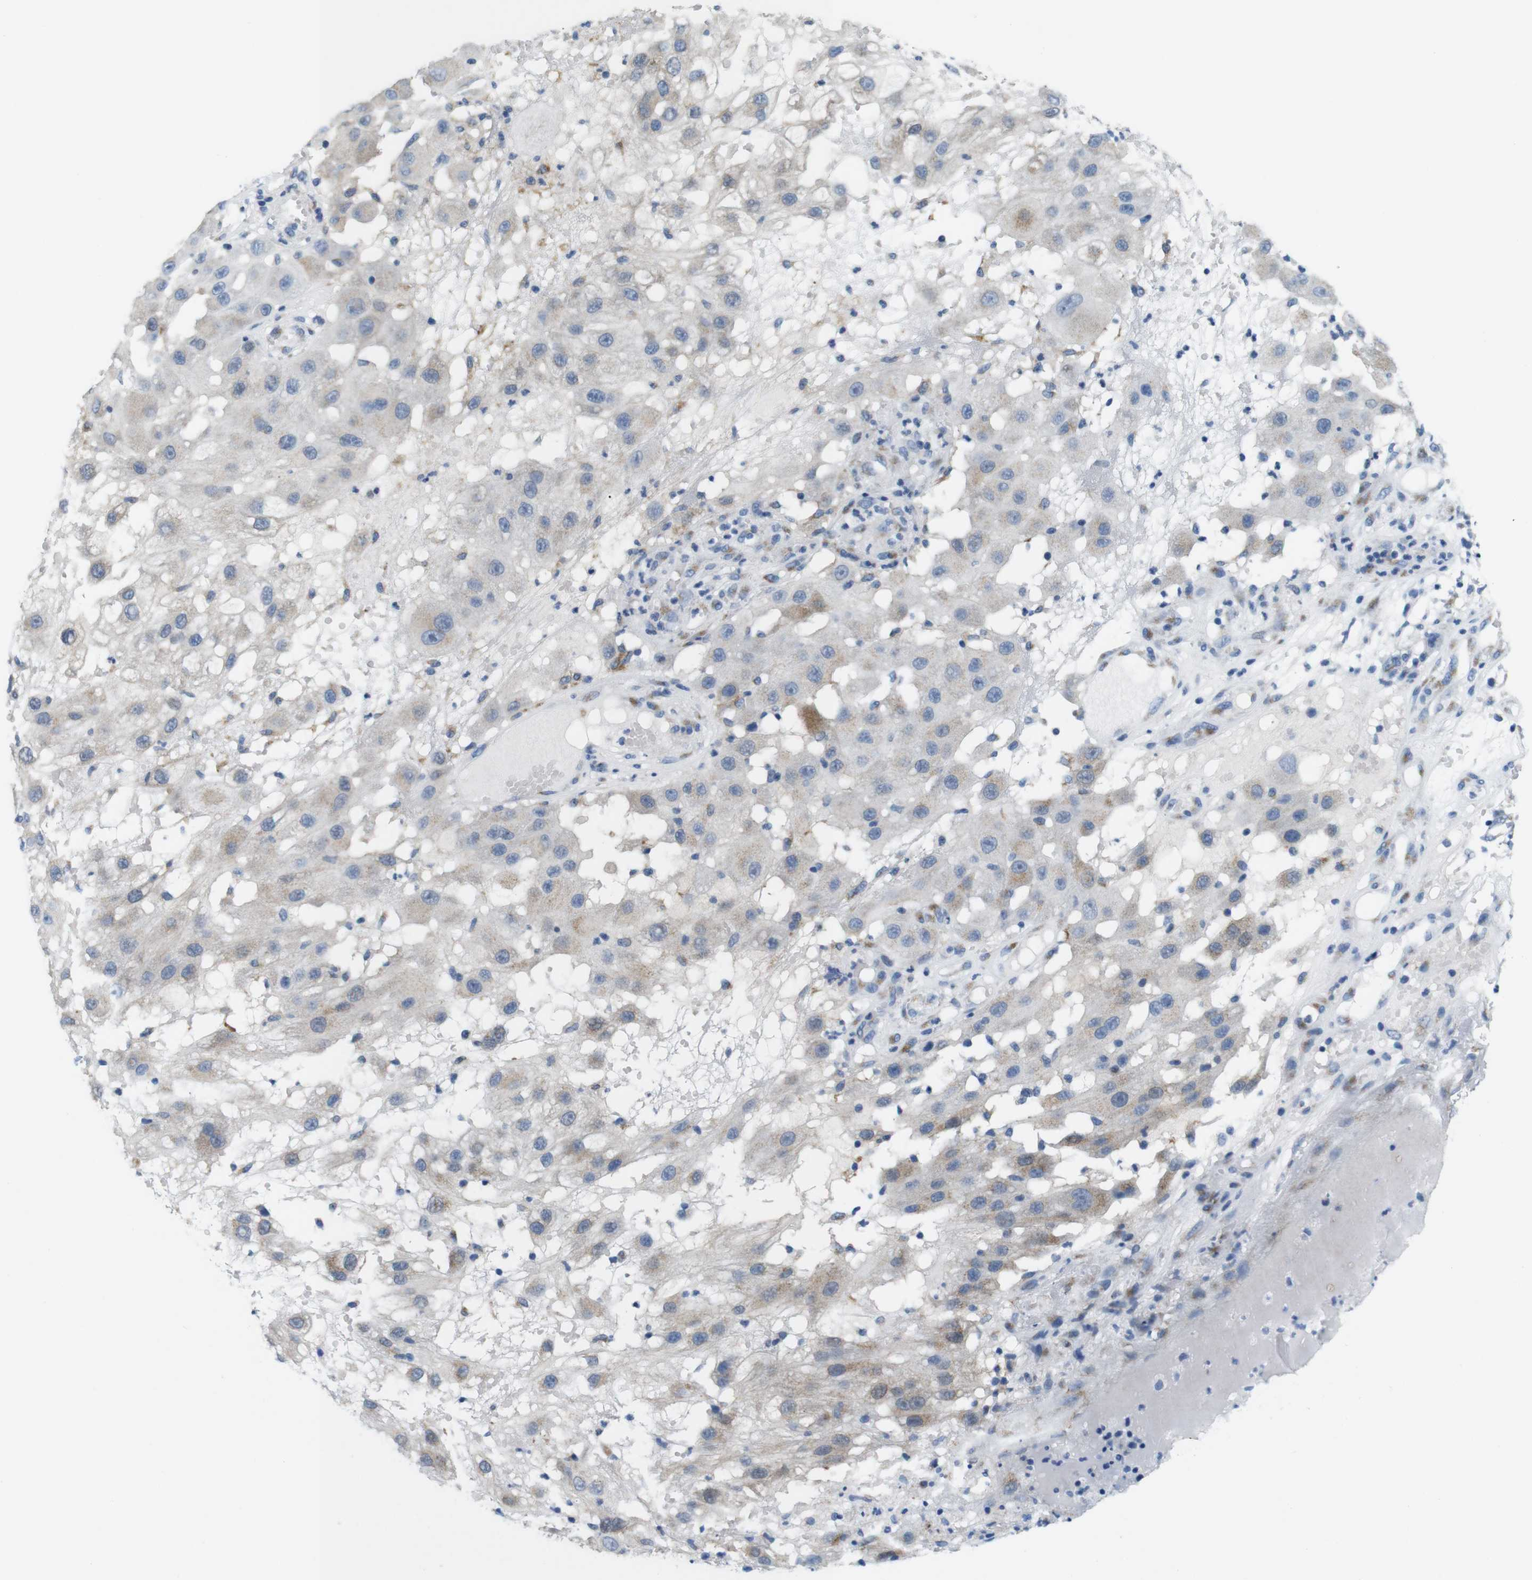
{"staining": {"intensity": "weak", "quantity": "25%-75%", "location": "cytoplasmic/membranous"}, "tissue": "melanoma", "cell_type": "Tumor cells", "image_type": "cancer", "snomed": [{"axis": "morphology", "description": "Malignant melanoma, NOS"}, {"axis": "topography", "description": "Skin"}], "caption": "Melanoma stained with a brown dye reveals weak cytoplasmic/membranous positive staining in approximately 25%-75% of tumor cells.", "gene": "GOLGA2", "patient": {"sex": "female", "age": 81}}